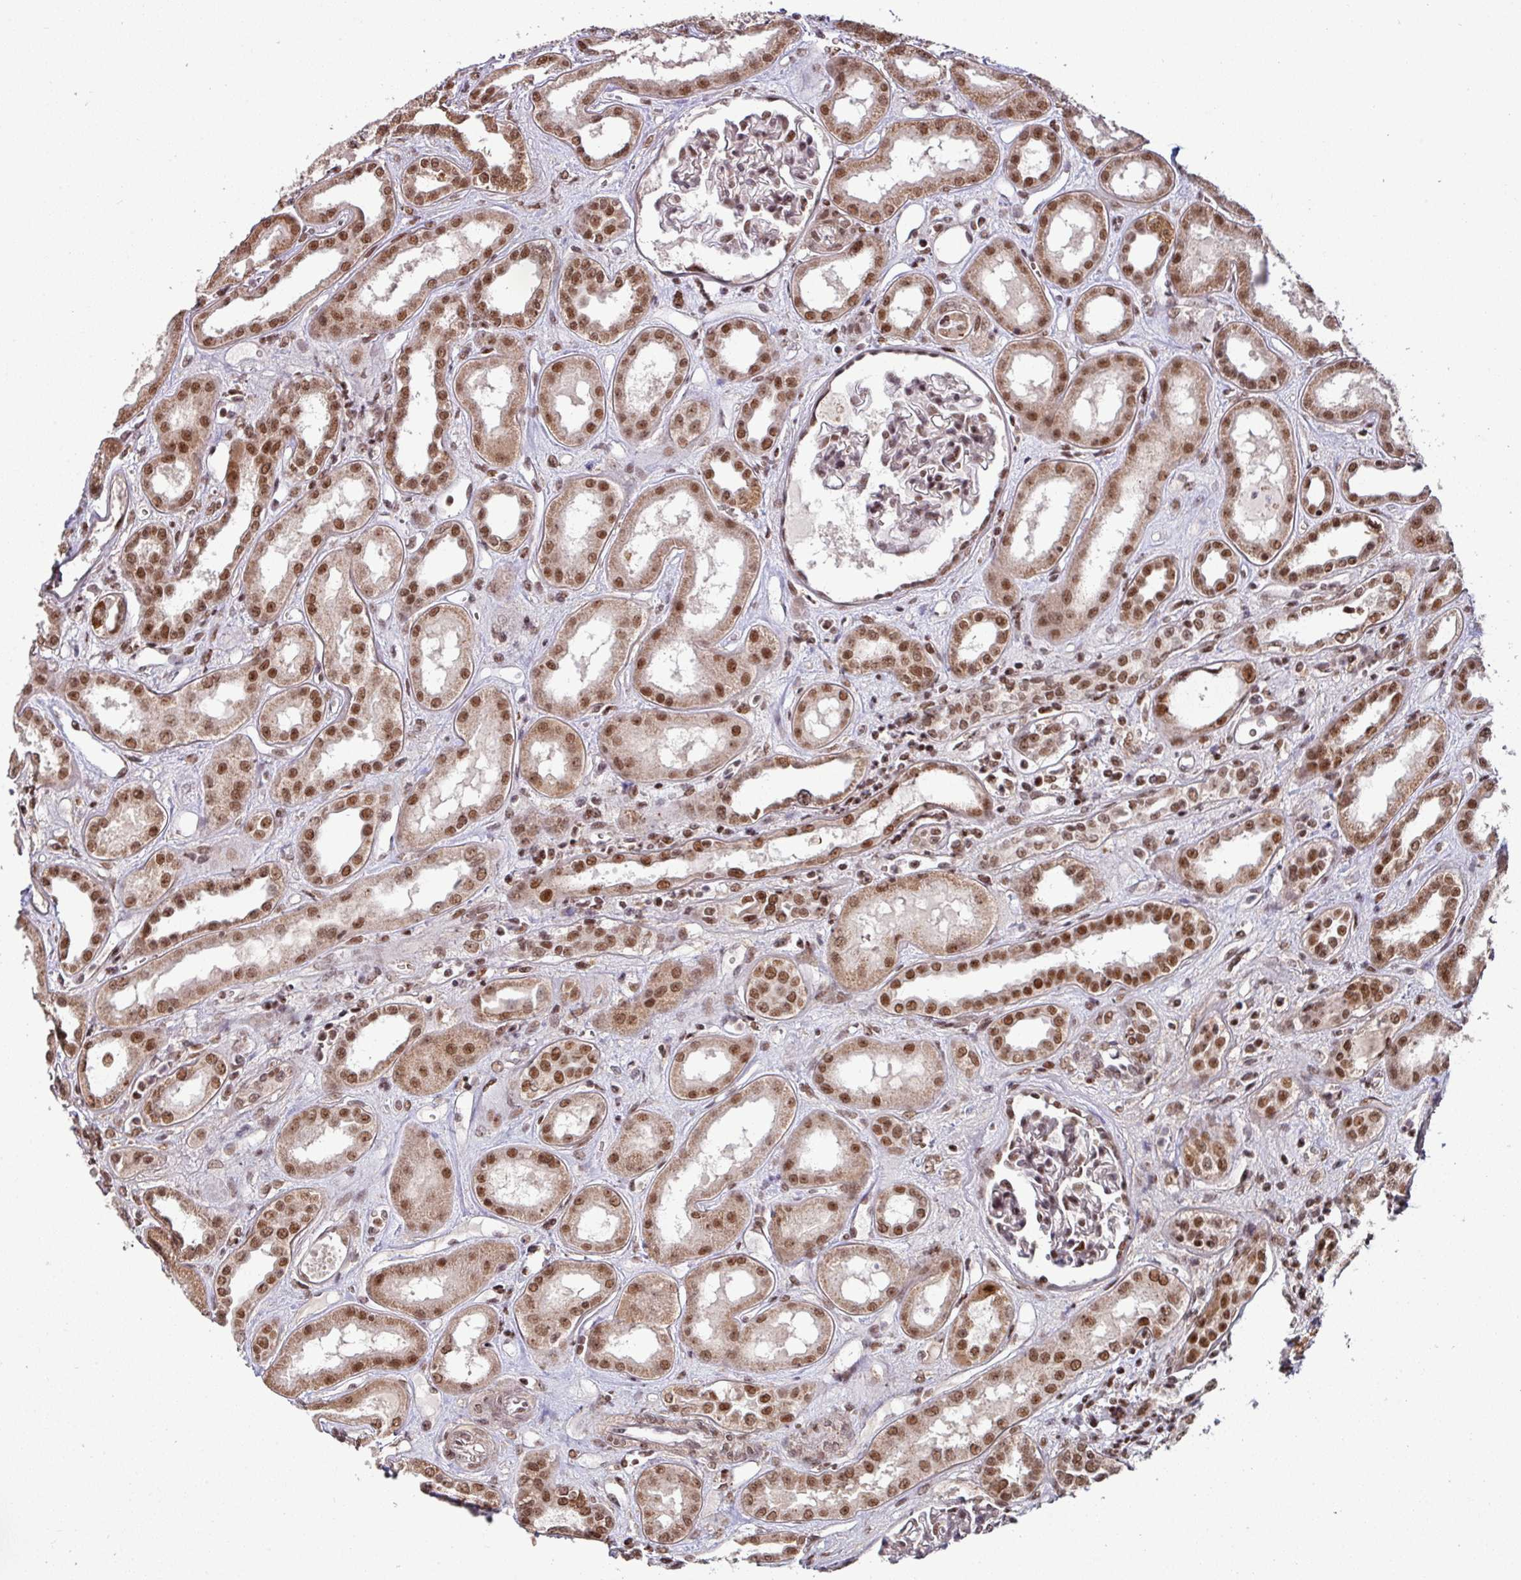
{"staining": {"intensity": "moderate", "quantity": ">75%", "location": "nuclear"}, "tissue": "kidney", "cell_type": "Cells in glomeruli", "image_type": "normal", "snomed": [{"axis": "morphology", "description": "Normal tissue, NOS"}, {"axis": "topography", "description": "Kidney"}], "caption": "Kidney was stained to show a protein in brown. There is medium levels of moderate nuclear staining in approximately >75% of cells in glomeruli. (DAB (3,3'-diaminobenzidine) IHC, brown staining for protein, blue staining for nuclei).", "gene": "PHF23", "patient": {"sex": "male", "age": 59}}